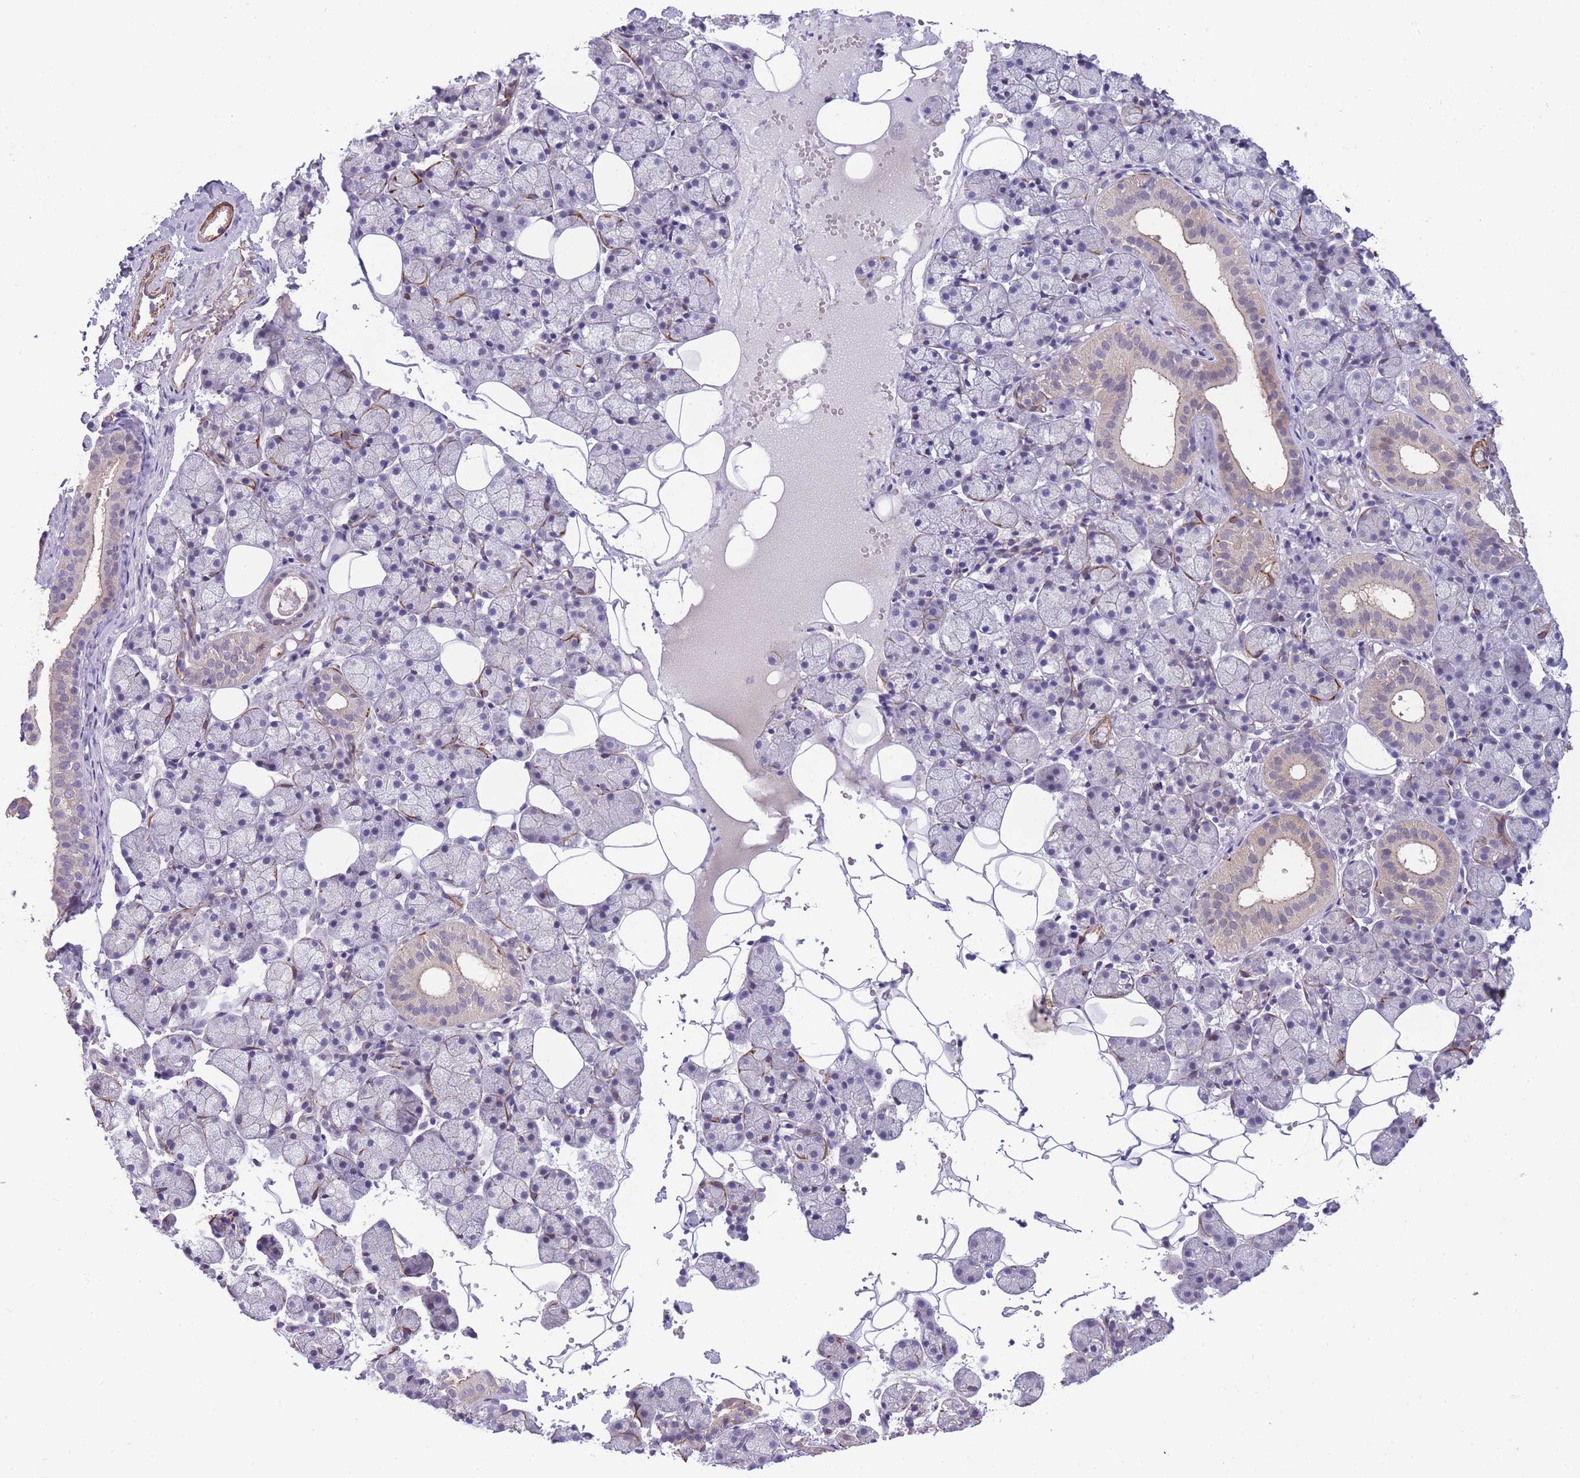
{"staining": {"intensity": "negative", "quantity": "none", "location": "none"}, "tissue": "salivary gland", "cell_type": "Glandular cells", "image_type": "normal", "snomed": [{"axis": "morphology", "description": "Normal tissue, NOS"}, {"axis": "topography", "description": "Salivary gland"}], "caption": "Glandular cells are negative for brown protein staining in benign salivary gland. Brightfield microscopy of immunohistochemistry (IHC) stained with DAB (brown) and hematoxylin (blue), captured at high magnification.", "gene": "FAM124A", "patient": {"sex": "female", "age": 33}}